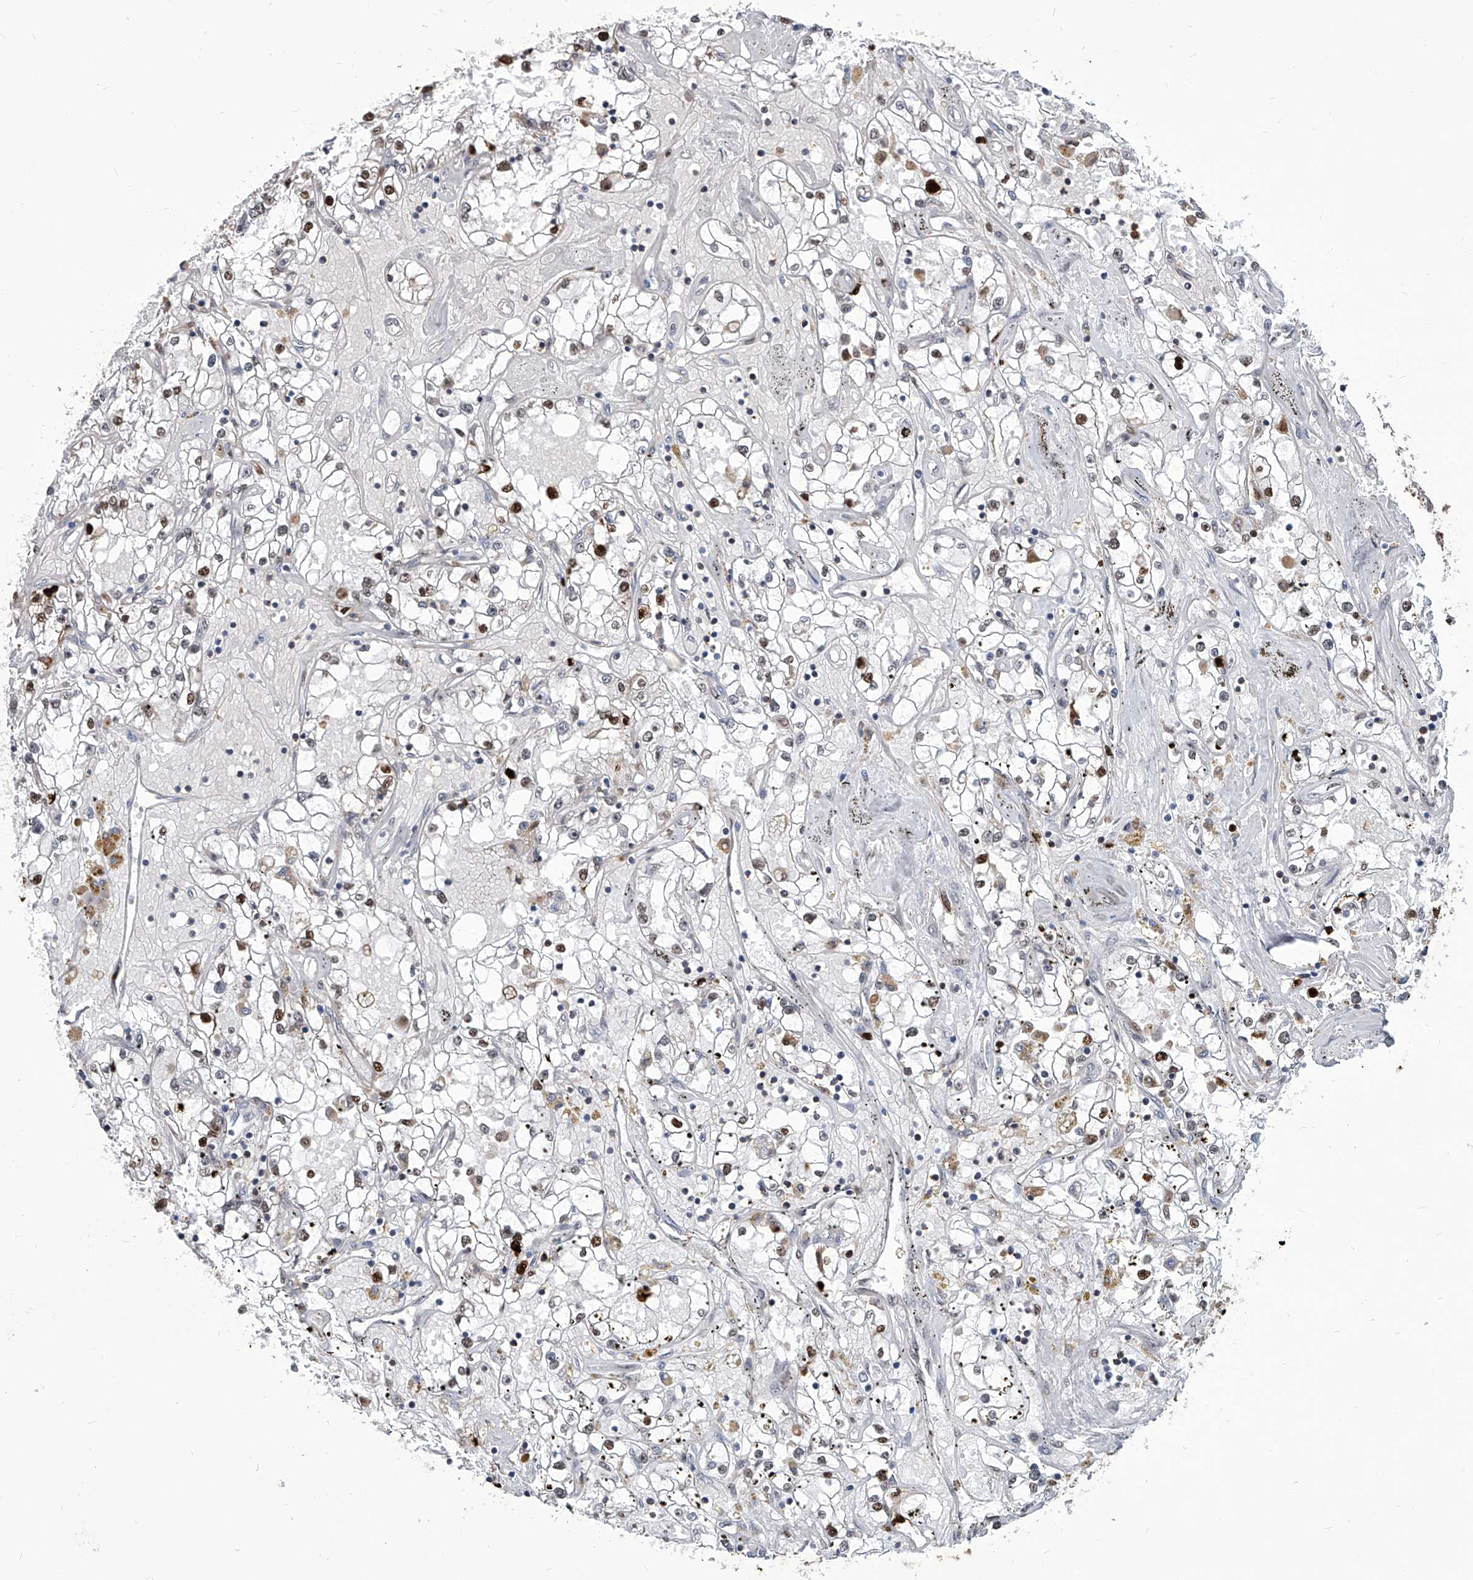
{"staining": {"intensity": "strong", "quantity": "<25%", "location": "nuclear"}, "tissue": "renal cancer", "cell_type": "Tumor cells", "image_type": "cancer", "snomed": [{"axis": "morphology", "description": "Adenocarcinoma, NOS"}, {"axis": "topography", "description": "Kidney"}], "caption": "Strong nuclear staining for a protein is identified in approximately <25% of tumor cells of renal cancer using immunohistochemistry (IHC).", "gene": "PCNA", "patient": {"sex": "male", "age": 56}}